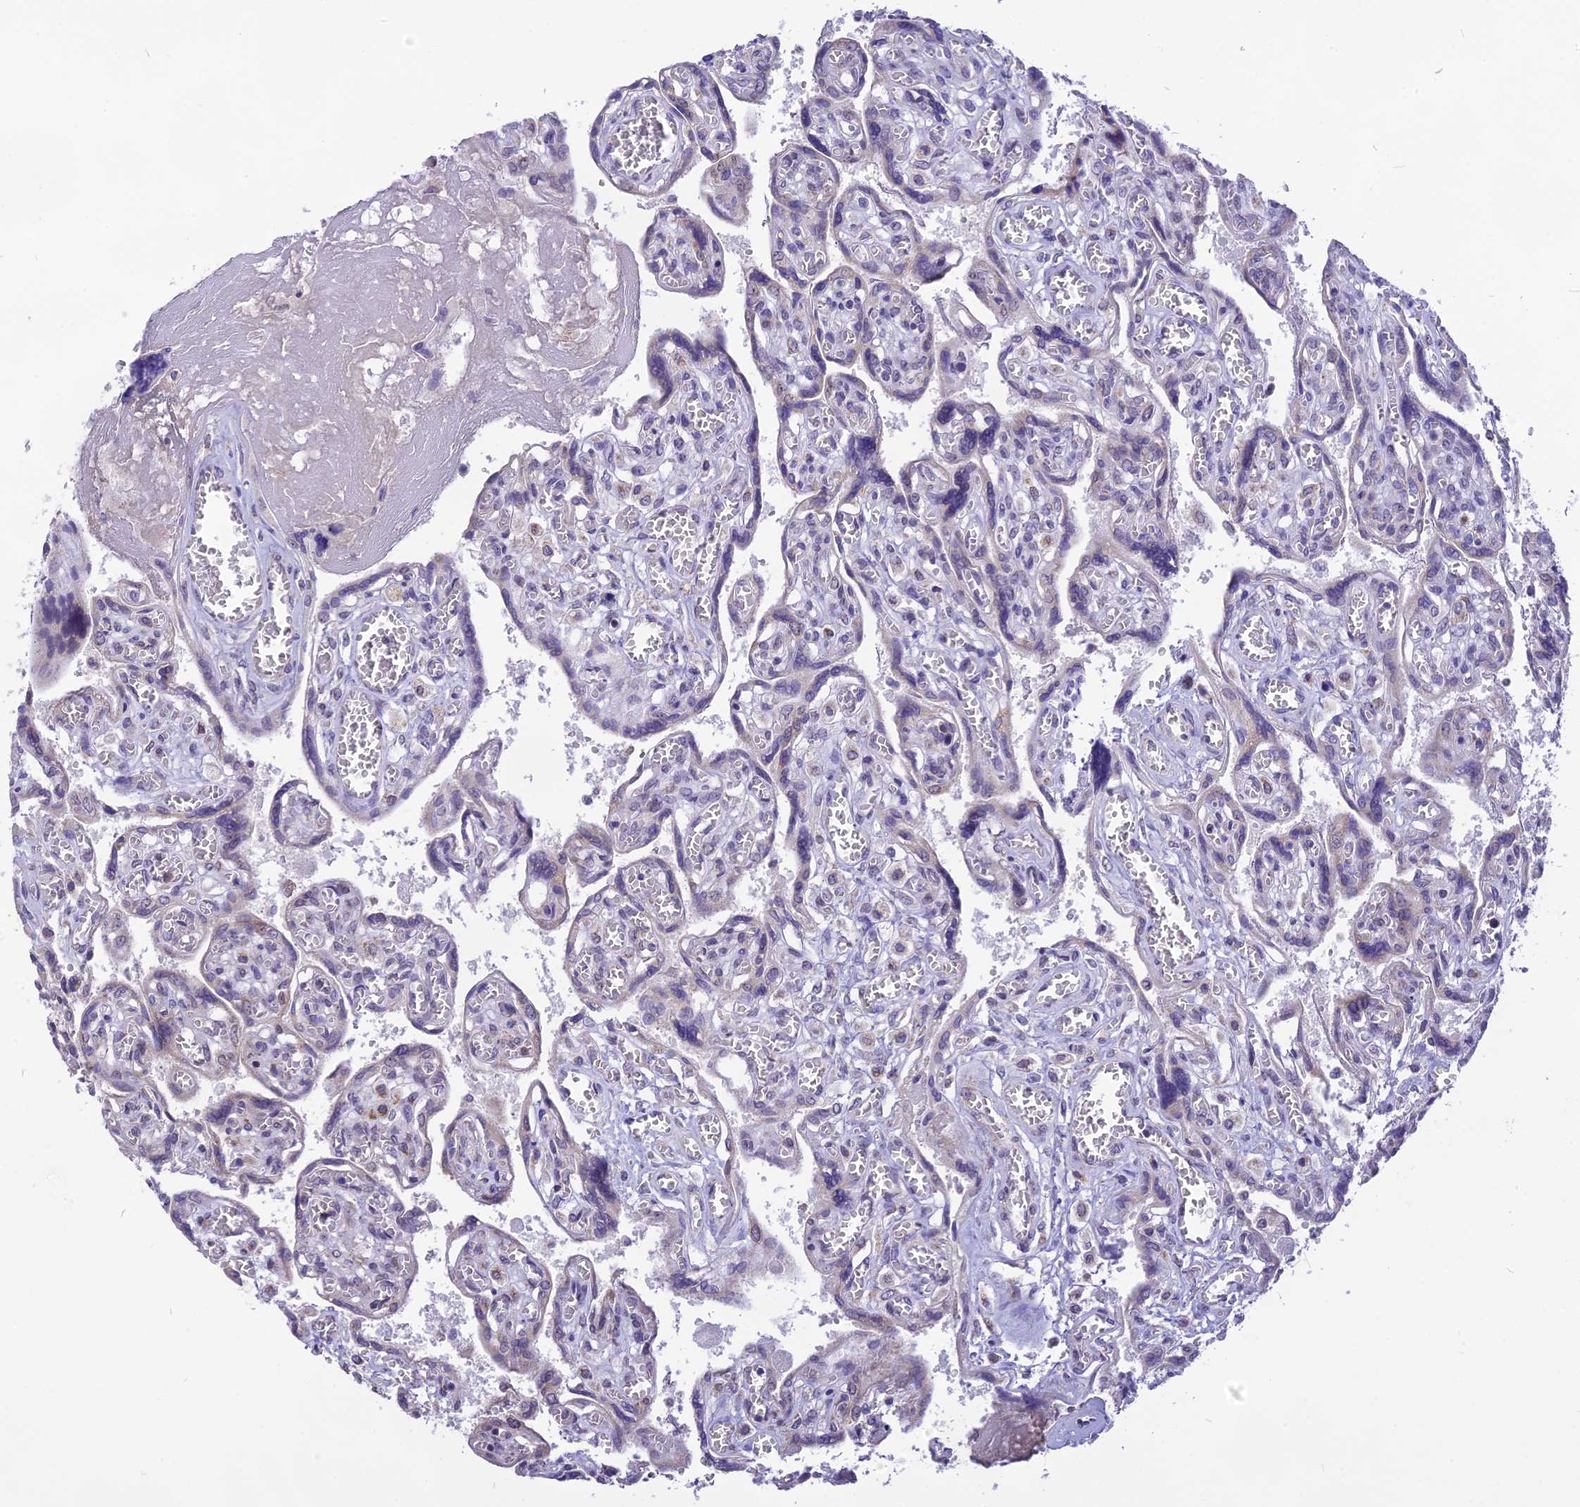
{"staining": {"intensity": "negative", "quantity": "none", "location": "none"}, "tissue": "placenta", "cell_type": "Decidual cells", "image_type": "normal", "snomed": [{"axis": "morphology", "description": "Normal tissue, NOS"}, {"axis": "topography", "description": "Placenta"}], "caption": "The micrograph exhibits no significant staining in decidual cells of placenta. (DAB immunohistochemistry, high magnification).", "gene": "CMSS1", "patient": {"sex": "female", "age": 39}}